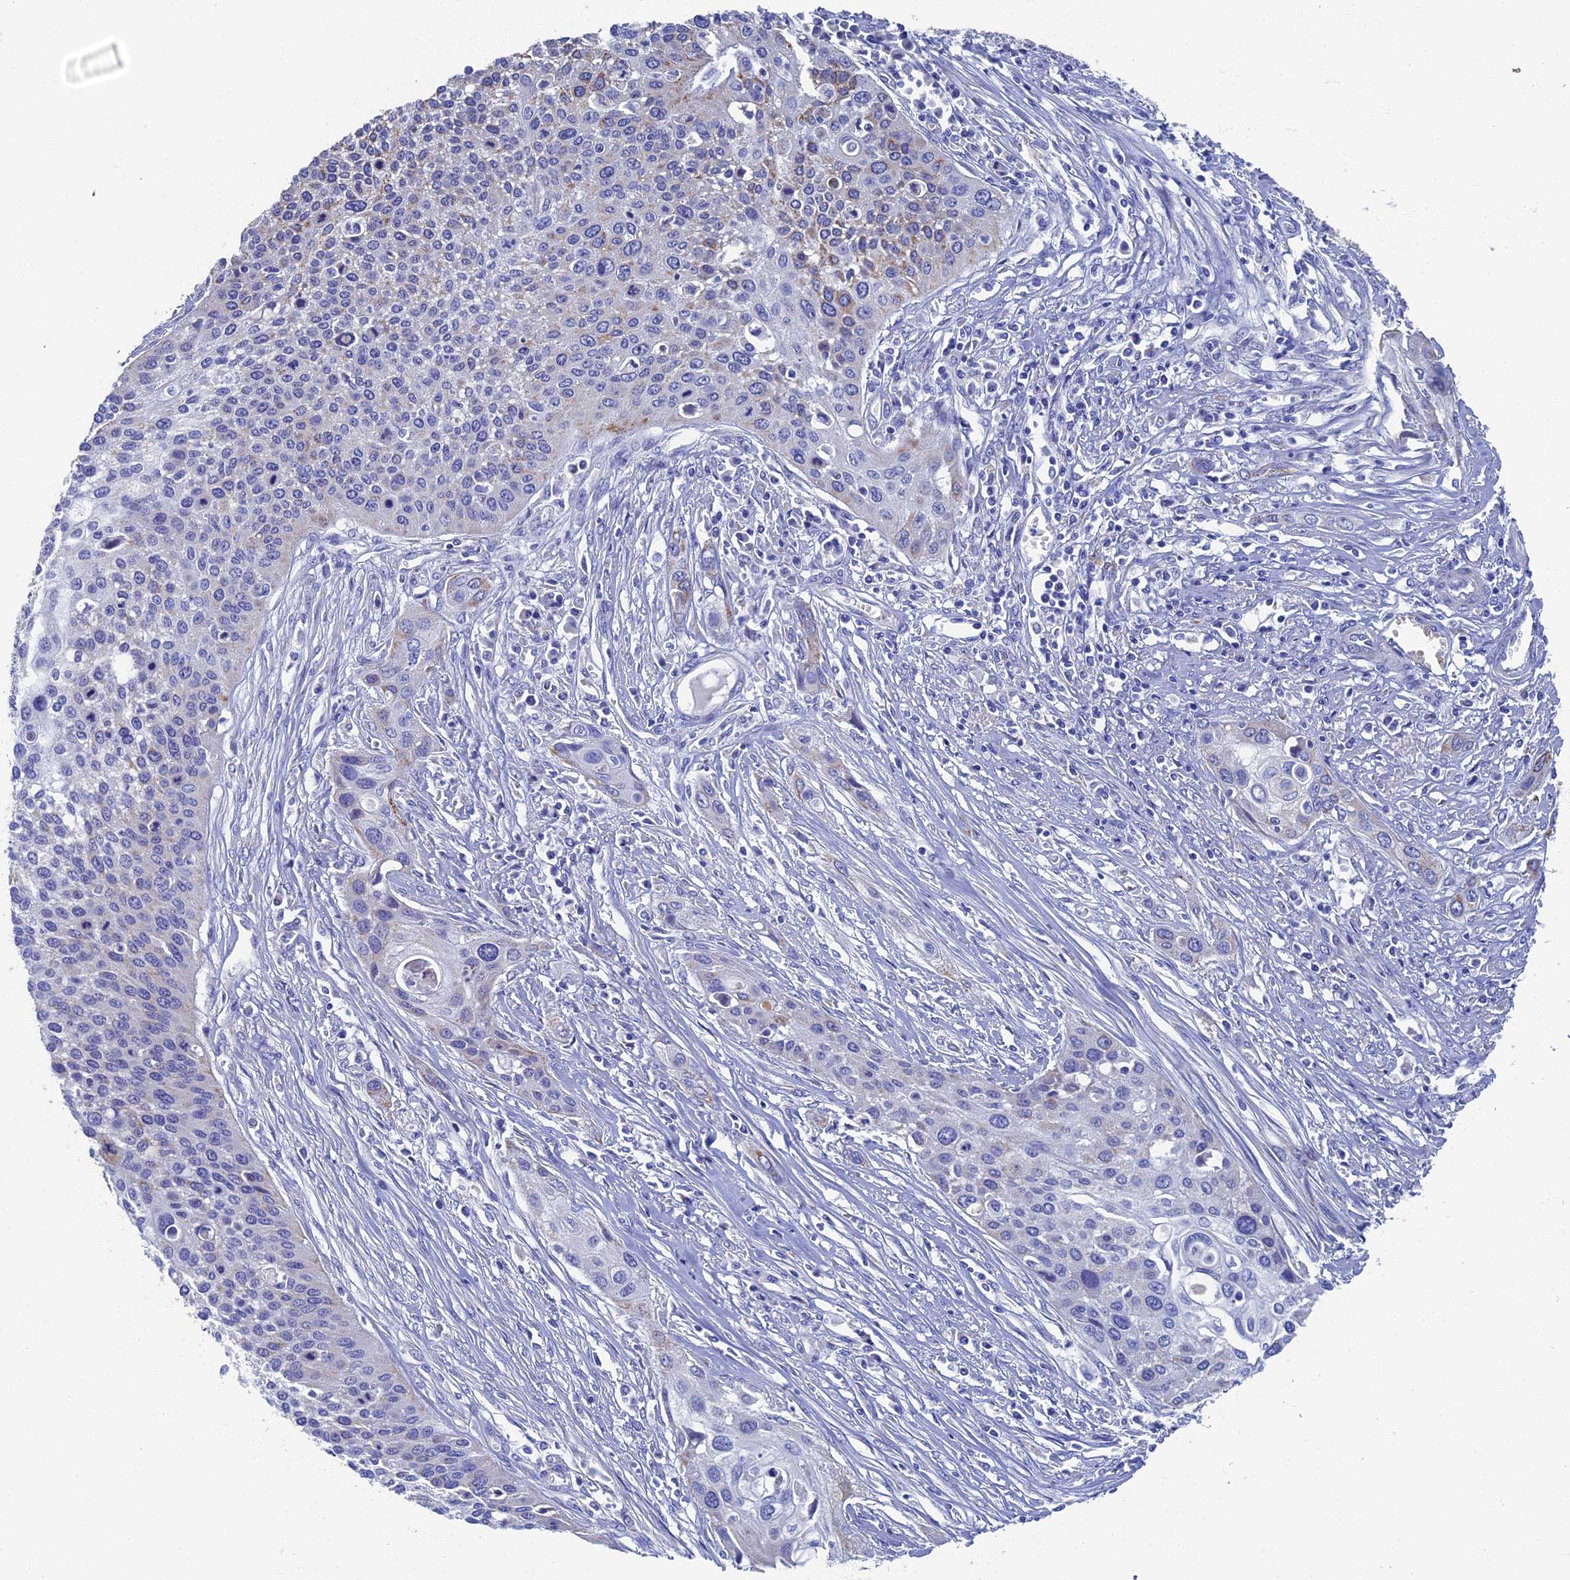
{"staining": {"intensity": "moderate", "quantity": "<25%", "location": "cytoplasmic/membranous"}, "tissue": "cervical cancer", "cell_type": "Tumor cells", "image_type": "cancer", "snomed": [{"axis": "morphology", "description": "Squamous cell carcinoma, NOS"}, {"axis": "topography", "description": "Cervix"}], "caption": "IHC staining of cervical cancer (squamous cell carcinoma), which reveals low levels of moderate cytoplasmic/membranous positivity in approximately <25% of tumor cells indicating moderate cytoplasmic/membranous protein staining. The staining was performed using DAB (3,3'-diaminobenzidine) (brown) for protein detection and nuclei were counterstained in hematoxylin (blue).", "gene": "OAT", "patient": {"sex": "female", "age": 34}}